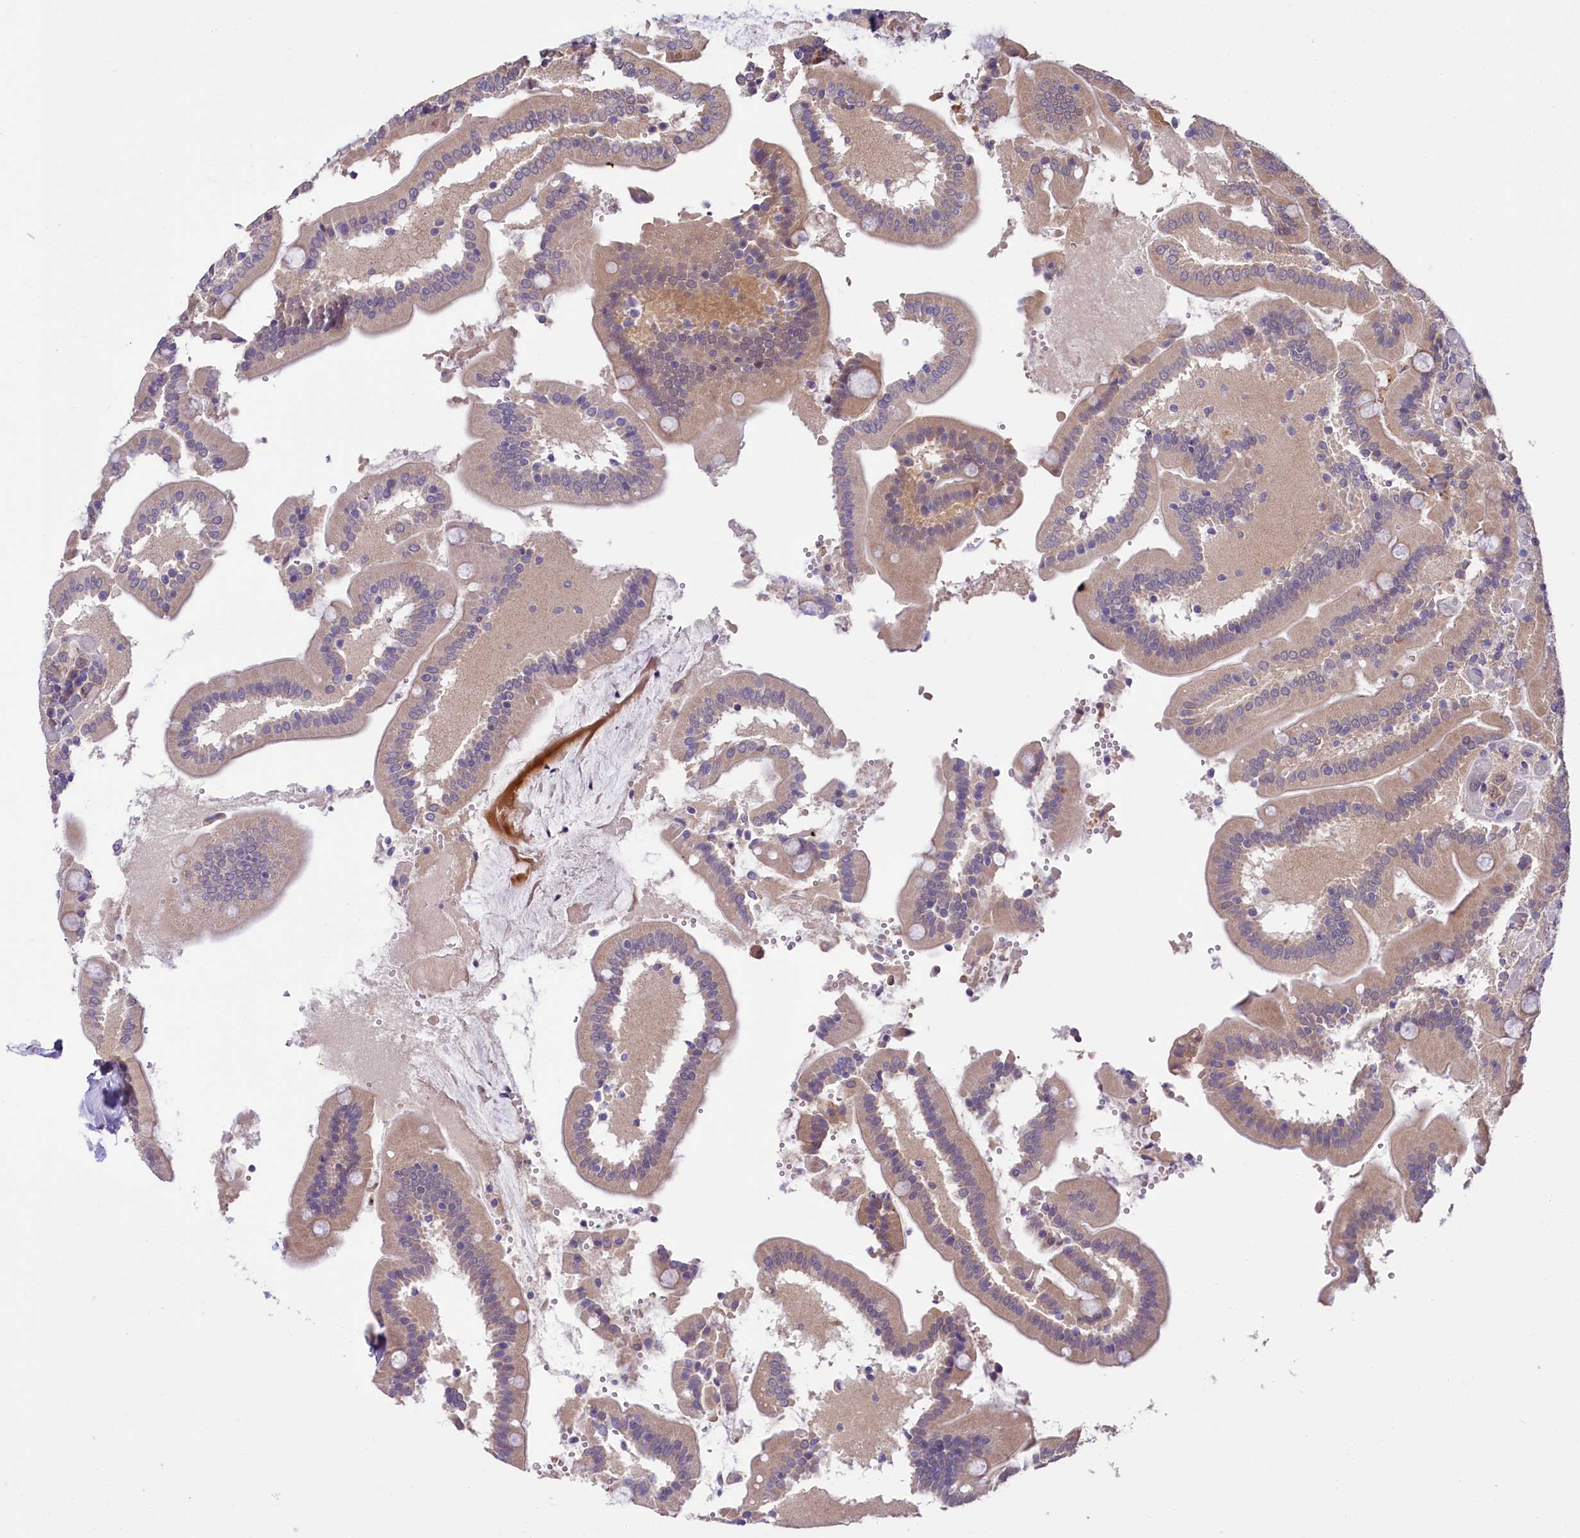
{"staining": {"intensity": "weak", "quantity": "25%-75%", "location": "cytoplasmic/membranous"}, "tissue": "duodenum", "cell_type": "Glandular cells", "image_type": "normal", "snomed": [{"axis": "morphology", "description": "Normal tissue, NOS"}, {"axis": "topography", "description": "Duodenum"}], "caption": "Immunohistochemistry (IHC) of normal duodenum shows low levels of weak cytoplasmic/membranous positivity in approximately 25%-75% of glandular cells.", "gene": "UBE3A", "patient": {"sex": "female", "age": 62}}